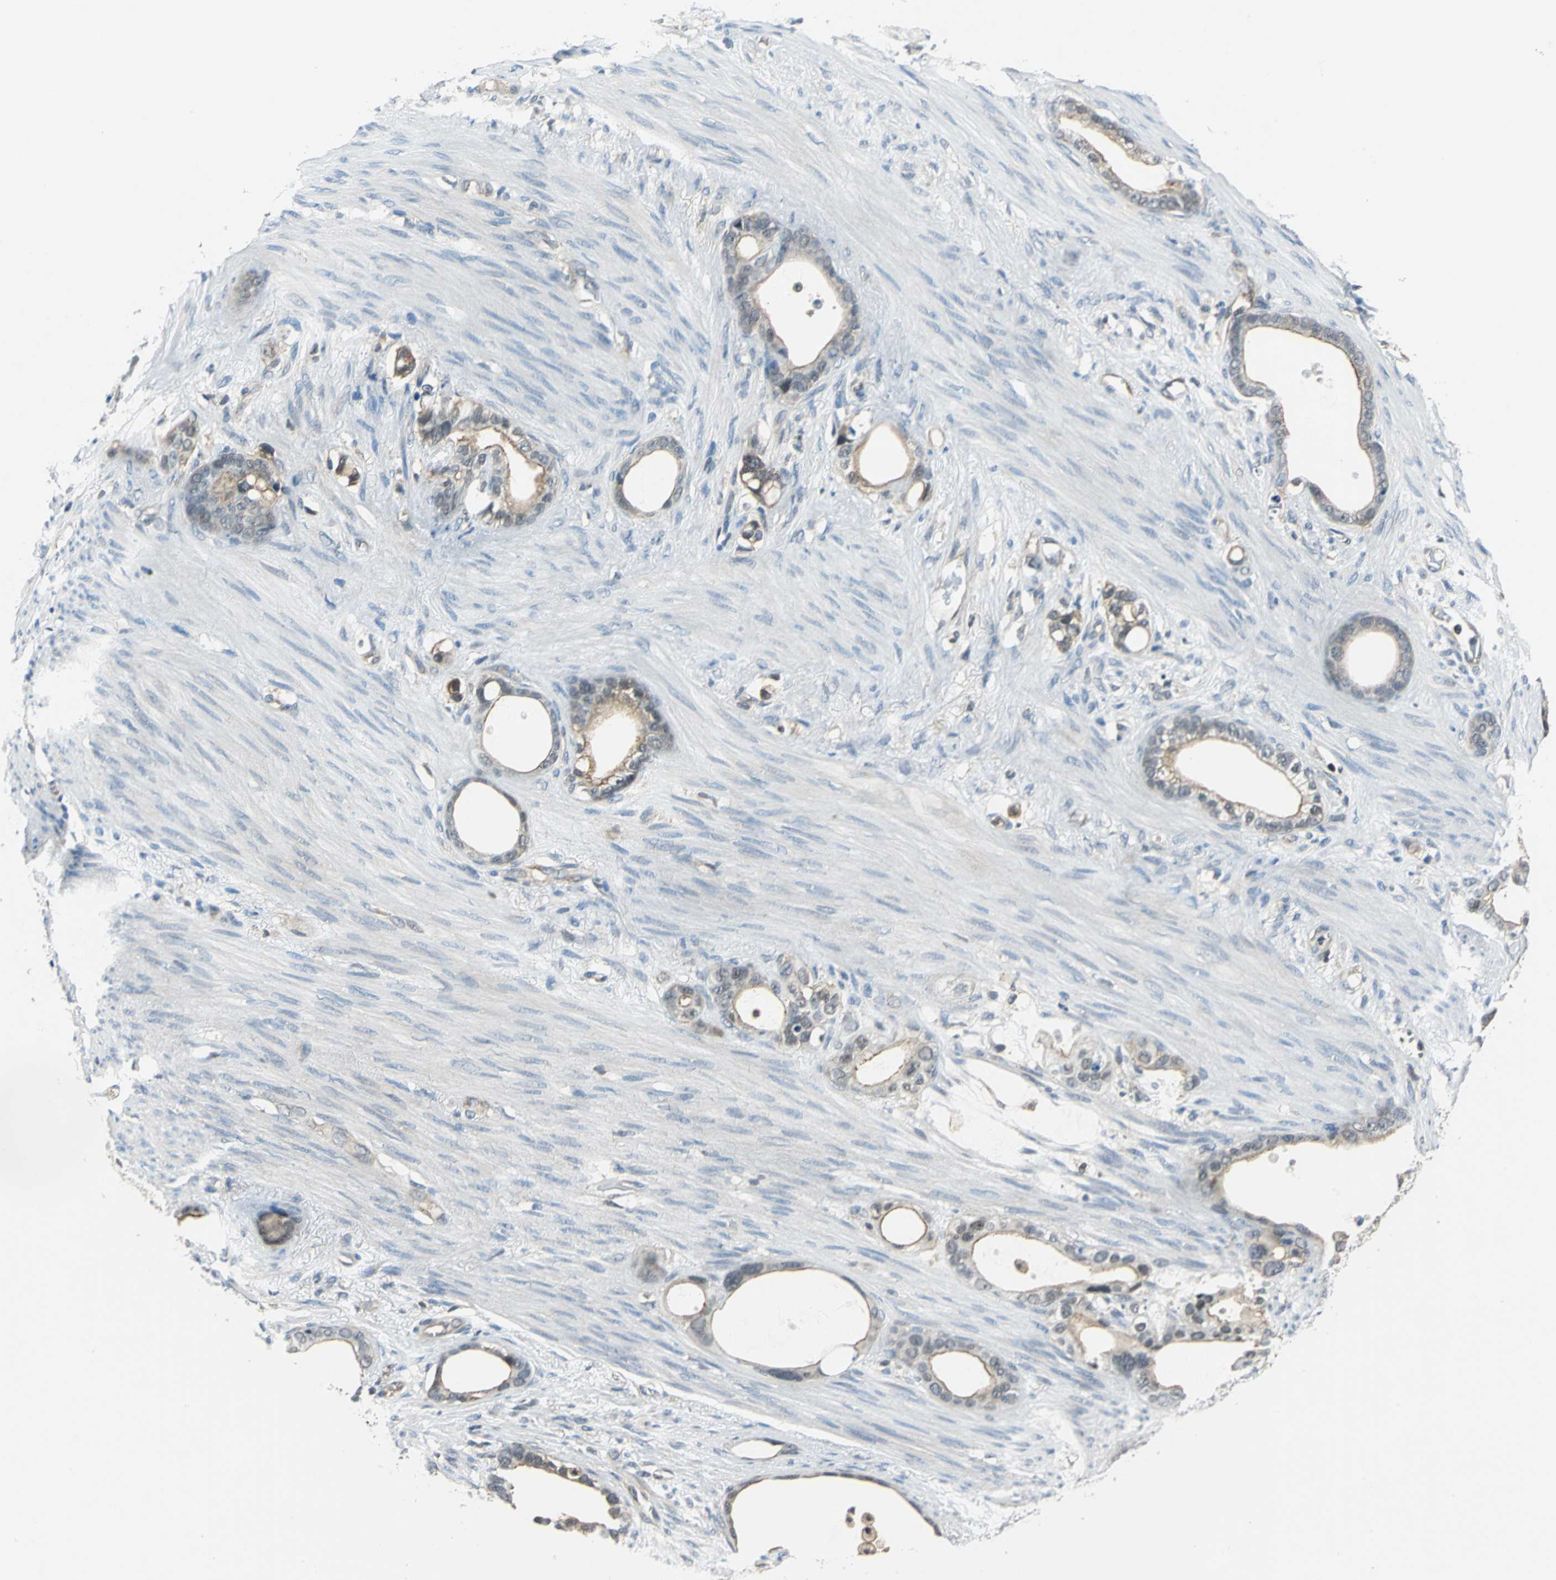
{"staining": {"intensity": "moderate", "quantity": "25%-75%", "location": "cytoplasmic/membranous,nuclear"}, "tissue": "stomach cancer", "cell_type": "Tumor cells", "image_type": "cancer", "snomed": [{"axis": "morphology", "description": "Adenocarcinoma, NOS"}, {"axis": "topography", "description": "Stomach"}], "caption": "This micrograph exhibits IHC staining of human stomach cancer (adenocarcinoma), with medium moderate cytoplasmic/membranous and nuclear positivity in about 25%-75% of tumor cells.", "gene": "ARPC3", "patient": {"sex": "female", "age": 75}}